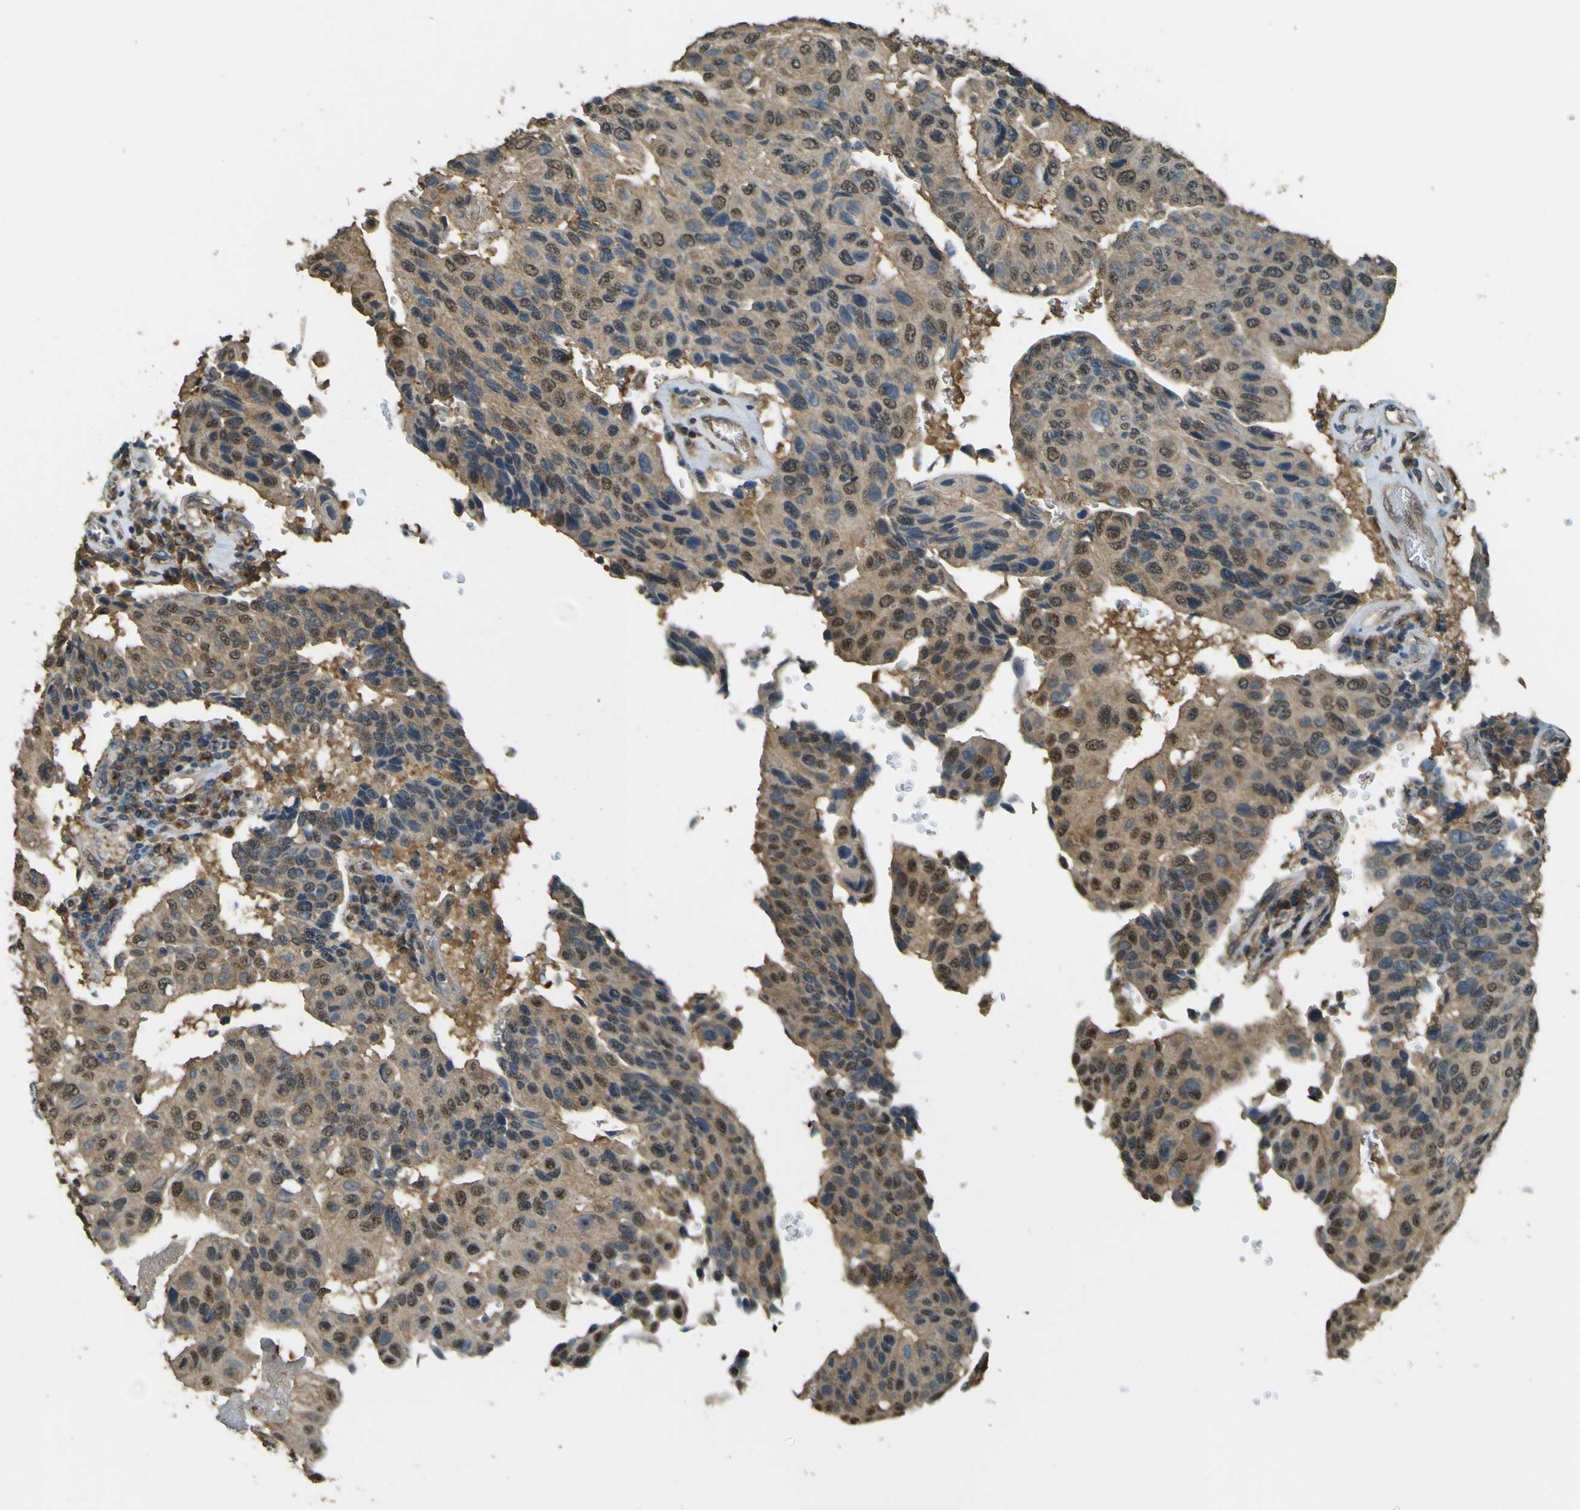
{"staining": {"intensity": "moderate", "quantity": "25%-75%", "location": "cytoplasmic/membranous,nuclear"}, "tissue": "urothelial cancer", "cell_type": "Tumor cells", "image_type": "cancer", "snomed": [{"axis": "morphology", "description": "Urothelial carcinoma, High grade"}, {"axis": "topography", "description": "Urinary bladder"}], "caption": "Urothelial cancer stained with DAB (3,3'-diaminobenzidine) immunohistochemistry displays medium levels of moderate cytoplasmic/membranous and nuclear expression in about 25%-75% of tumor cells. Nuclei are stained in blue.", "gene": "GOLGA1", "patient": {"sex": "male", "age": 66}}